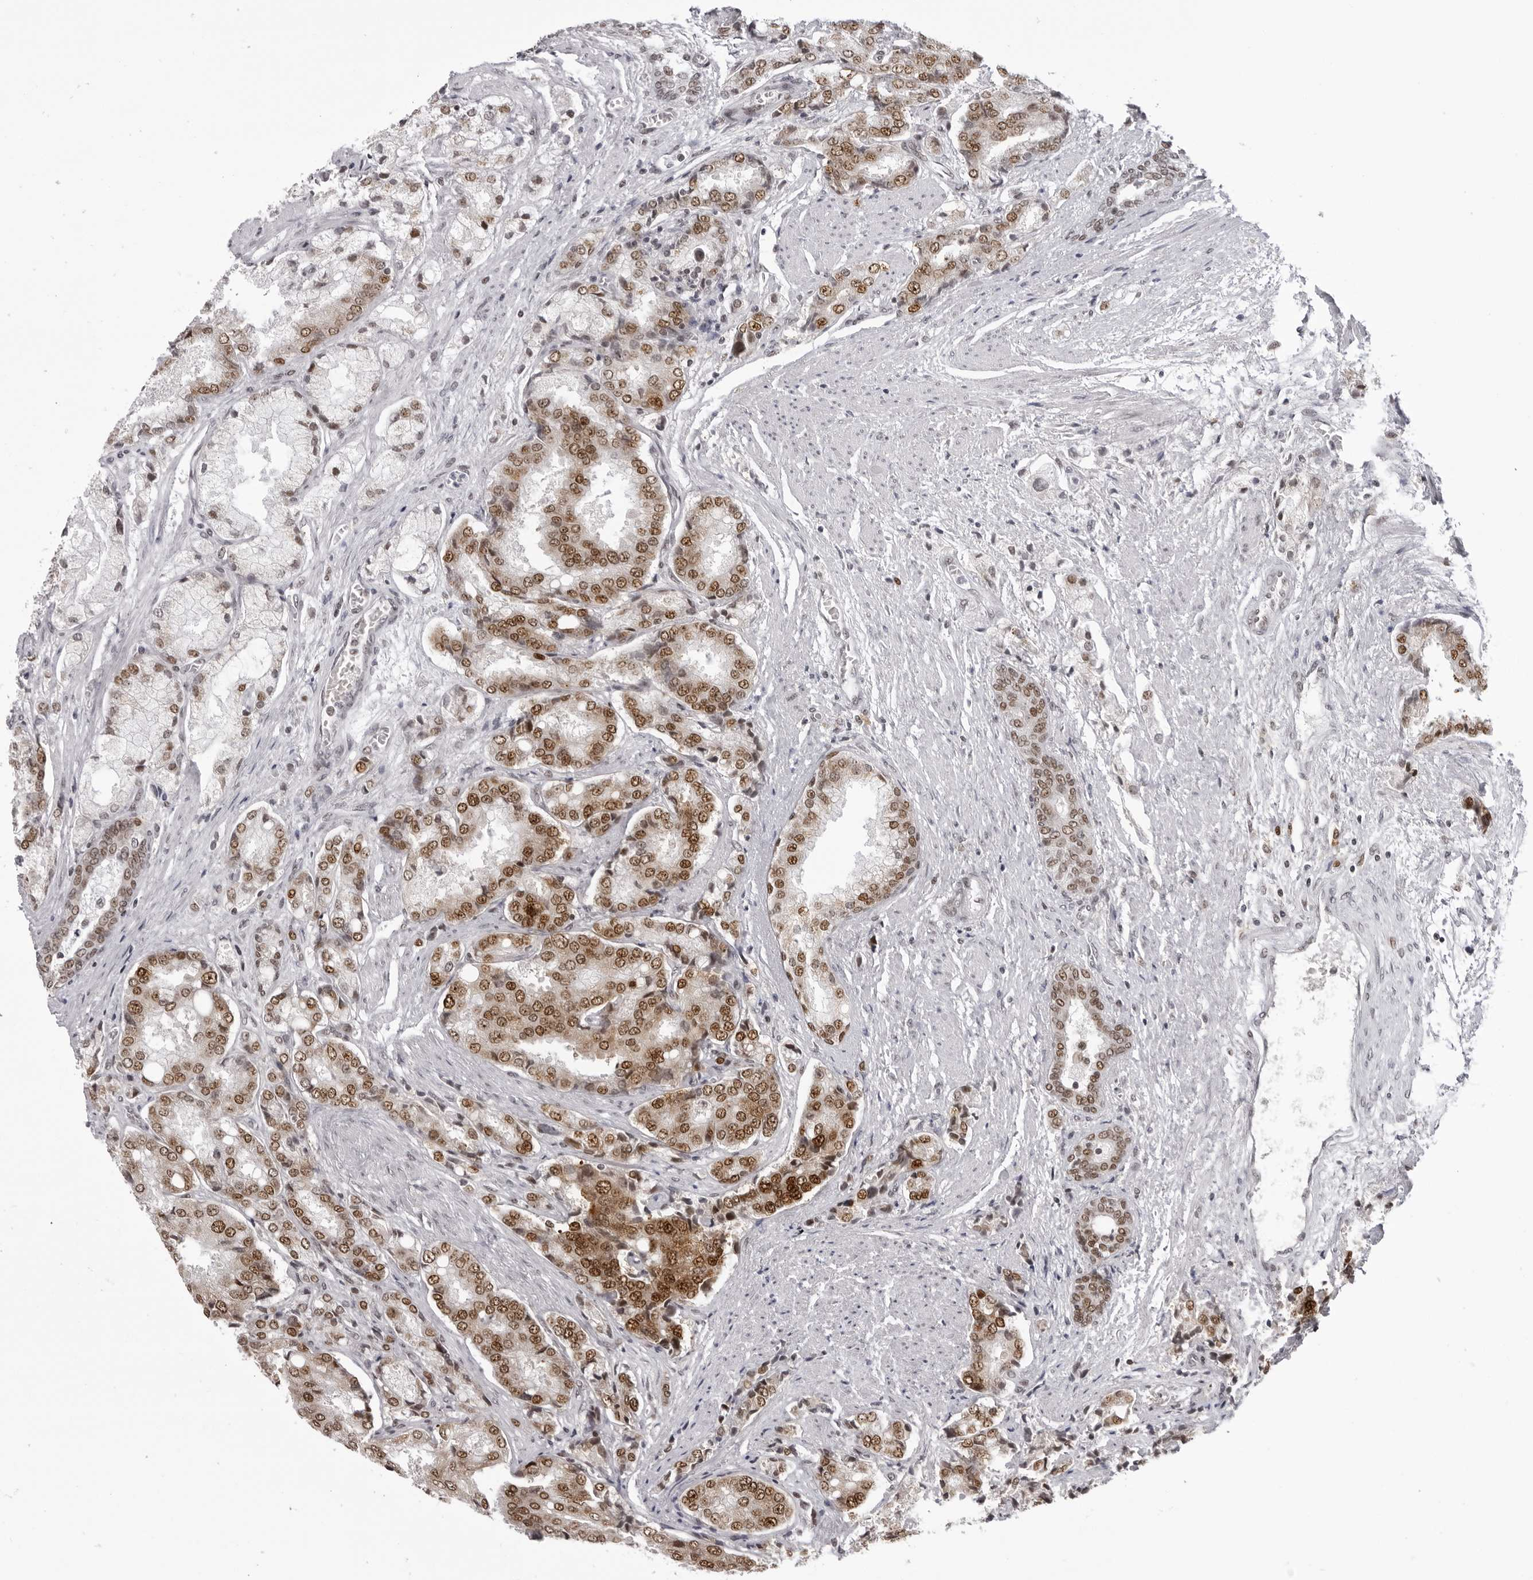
{"staining": {"intensity": "moderate", "quantity": ">75%", "location": "nuclear"}, "tissue": "prostate cancer", "cell_type": "Tumor cells", "image_type": "cancer", "snomed": [{"axis": "morphology", "description": "Adenocarcinoma, High grade"}, {"axis": "topography", "description": "Prostate"}], "caption": "IHC (DAB (3,3'-diaminobenzidine)) staining of human prostate cancer exhibits moderate nuclear protein staining in approximately >75% of tumor cells.", "gene": "HEXIM2", "patient": {"sex": "male", "age": 50}}